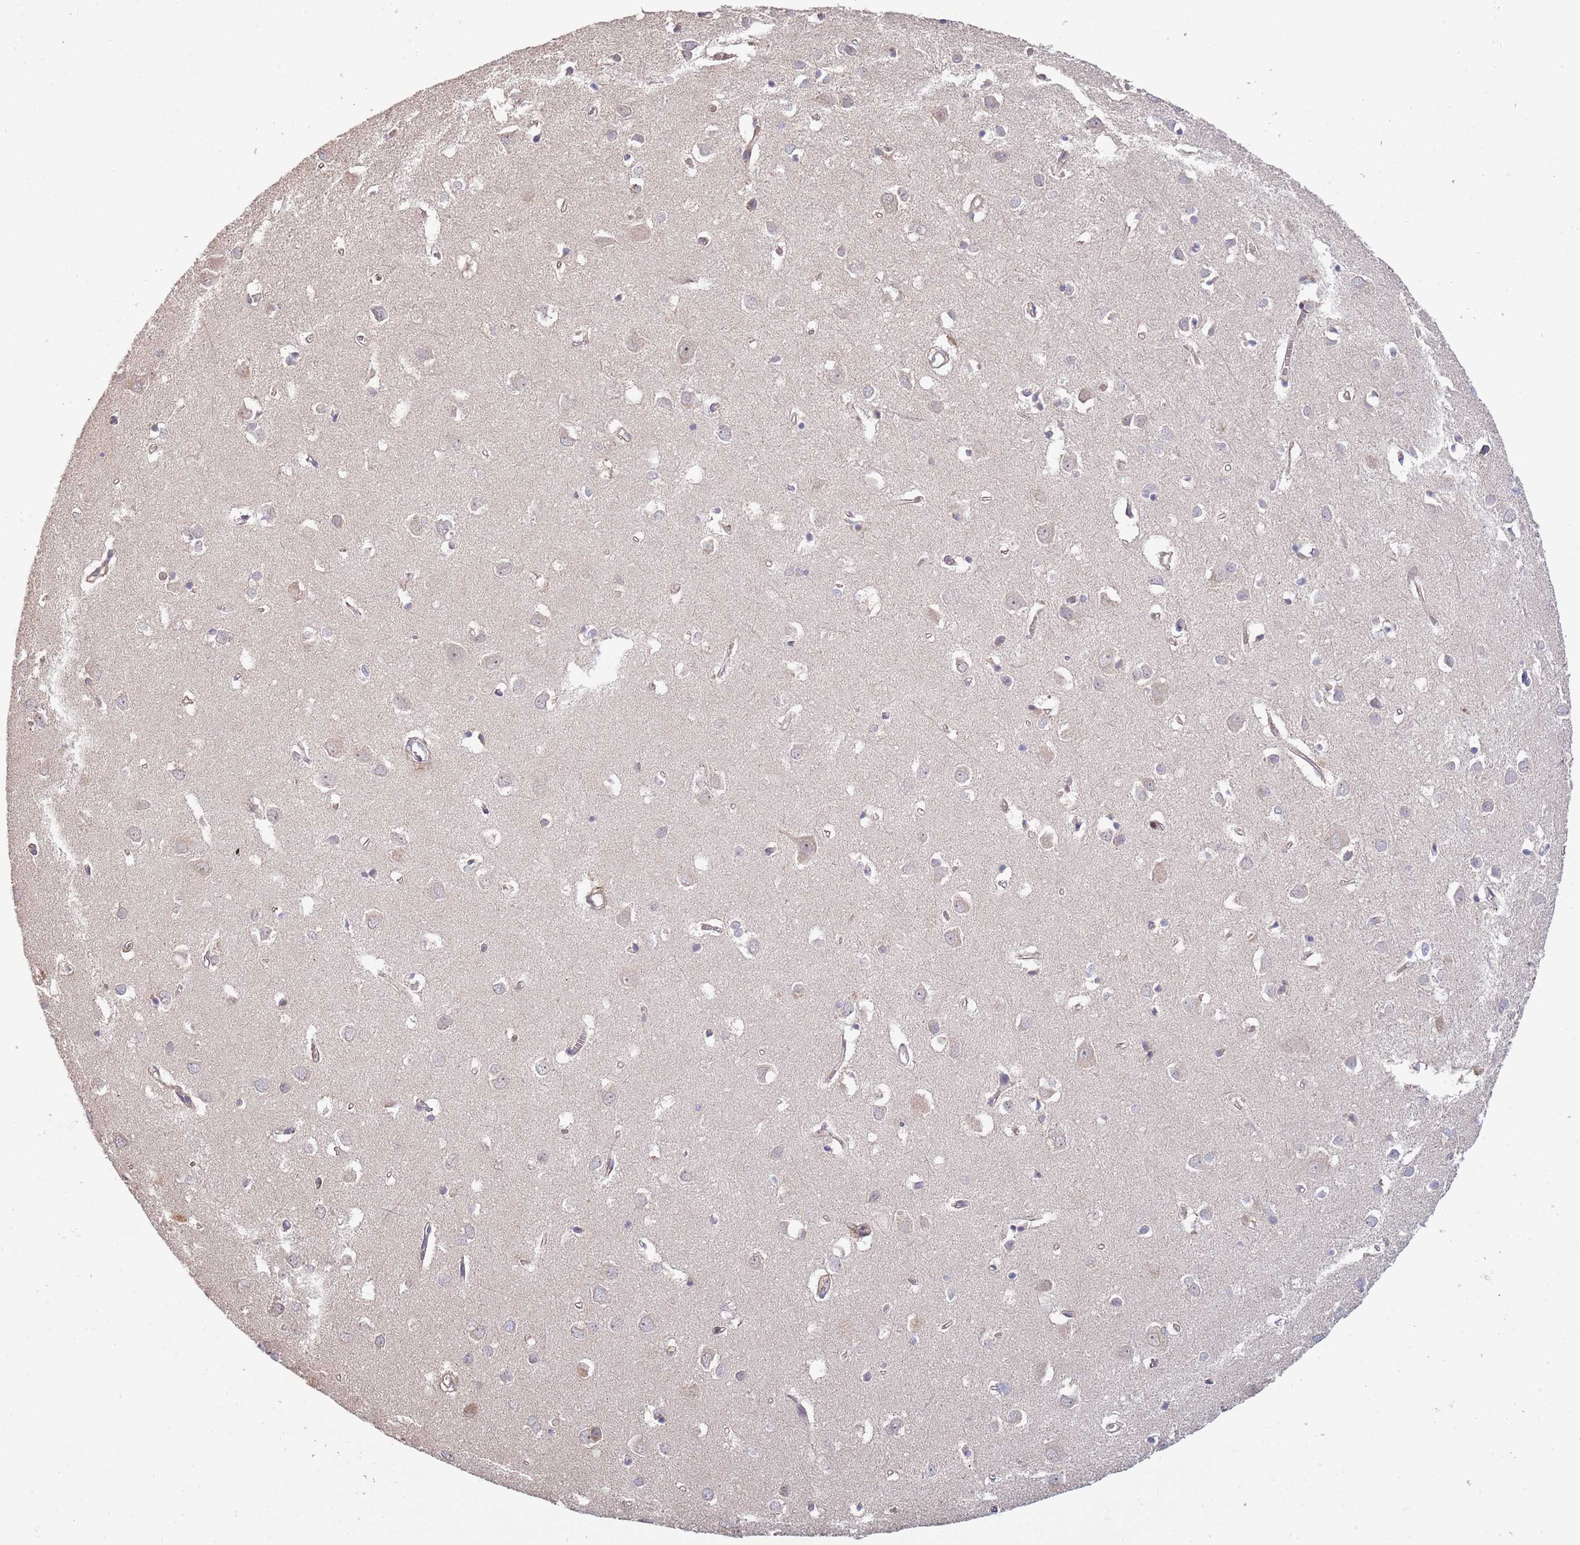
{"staining": {"intensity": "negative", "quantity": "none", "location": "none"}, "tissue": "cerebral cortex", "cell_type": "Endothelial cells", "image_type": "normal", "snomed": [{"axis": "morphology", "description": "Normal tissue, NOS"}, {"axis": "topography", "description": "Cerebral cortex"}], "caption": "High power microscopy histopathology image of an IHC histopathology image of normal cerebral cortex, revealing no significant expression in endothelial cells.", "gene": "SYNDIG1L", "patient": {"sex": "female", "age": 64}}